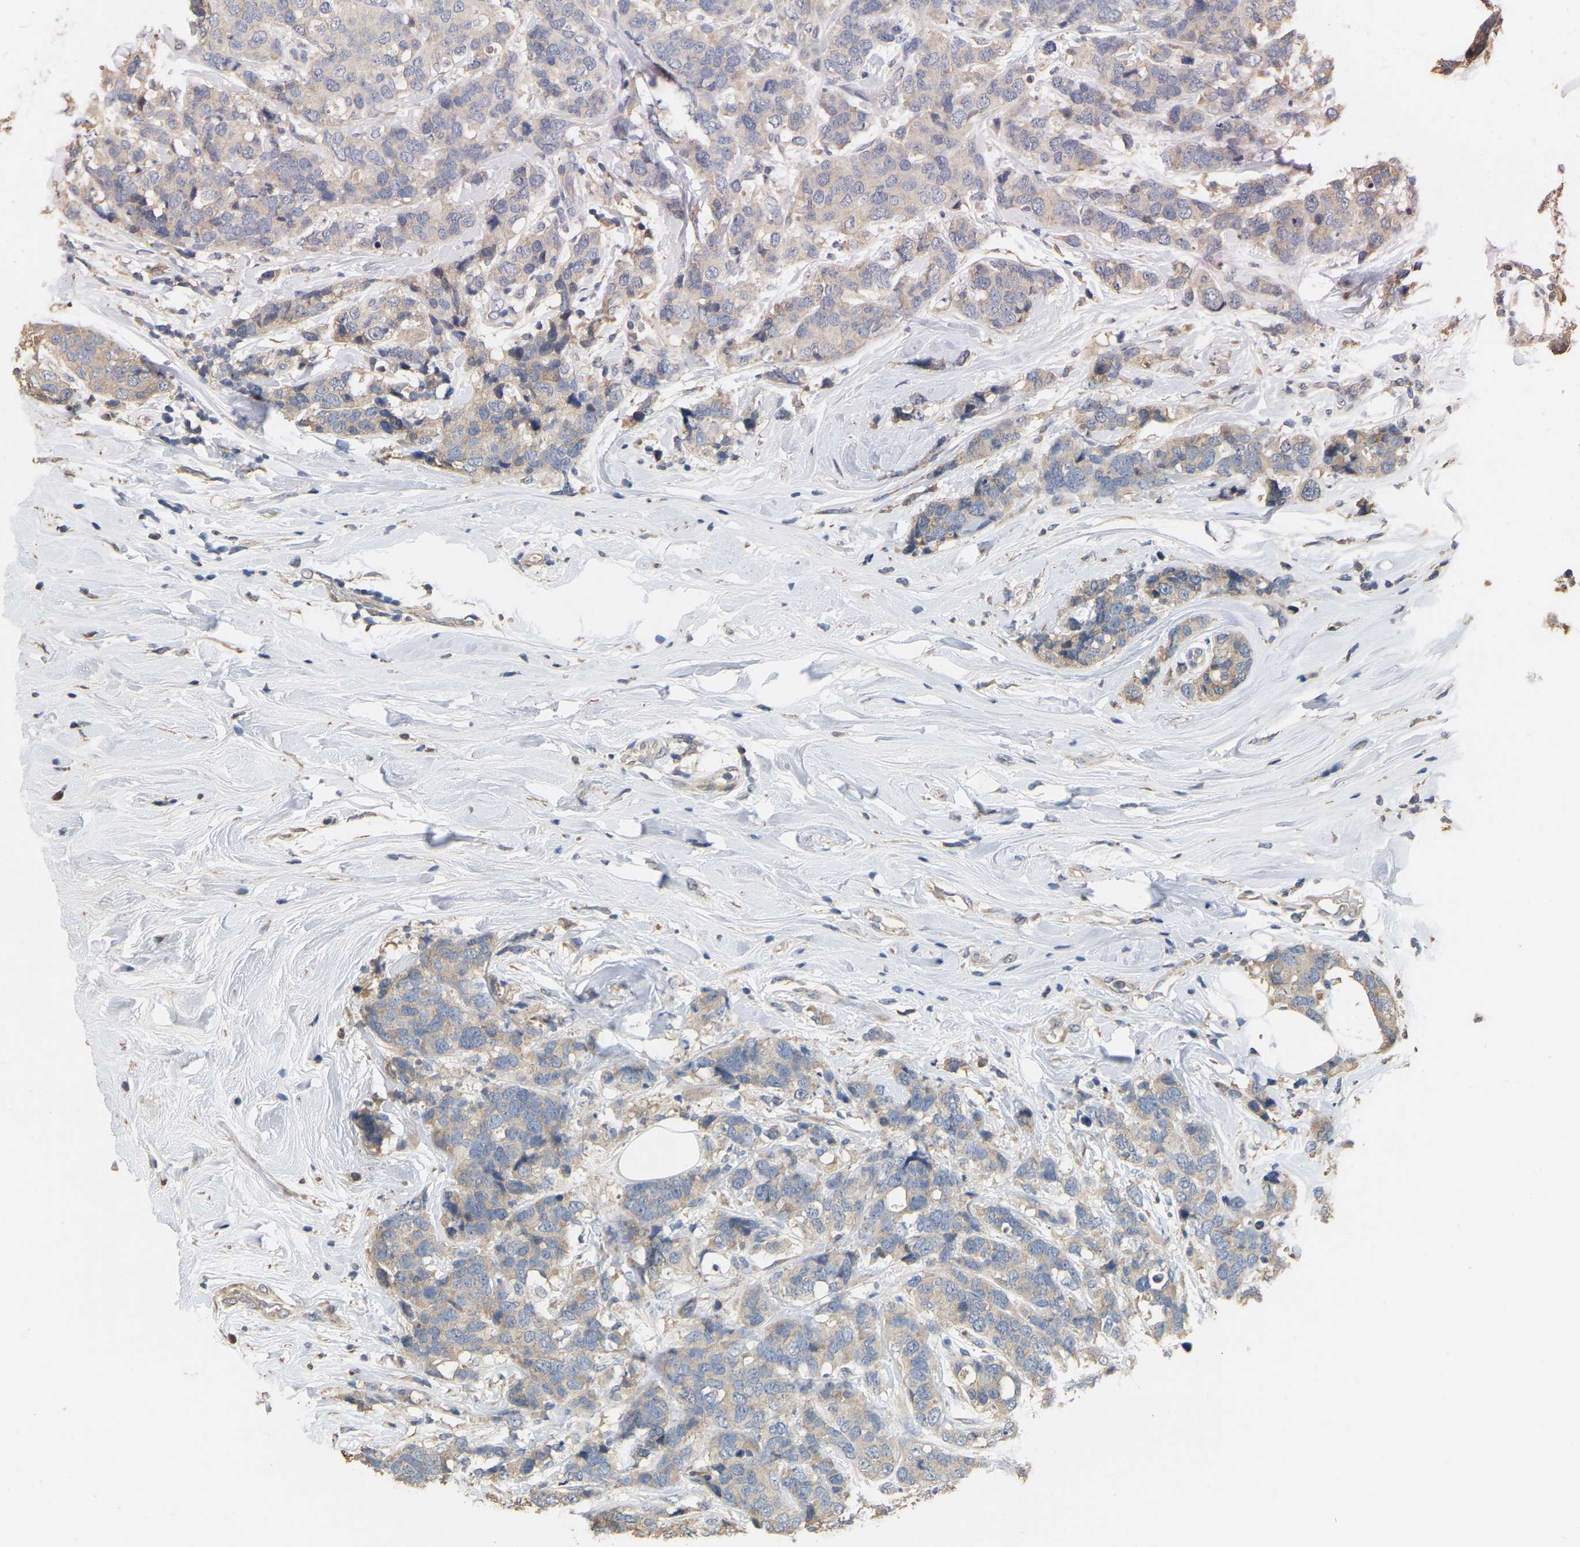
{"staining": {"intensity": "weak", "quantity": "<25%", "location": "cytoplasmic/membranous"}, "tissue": "breast cancer", "cell_type": "Tumor cells", "image_type": "cancer", "snomed": [{"axis": "morphology", "description": "Lobular carcinoma"}, {"axis": "topography", "description": "Breast"}], "caption": "This histopathology image is of breast cancer (lobular carcinoma) stained with immunohistochemistry (IHC) to label a protein in brown with the nuclei are counter-stained blue. There is no positivity in tumor cells.", "gene": "NCS1", "patient": {"sex": "female", "age": 59}}